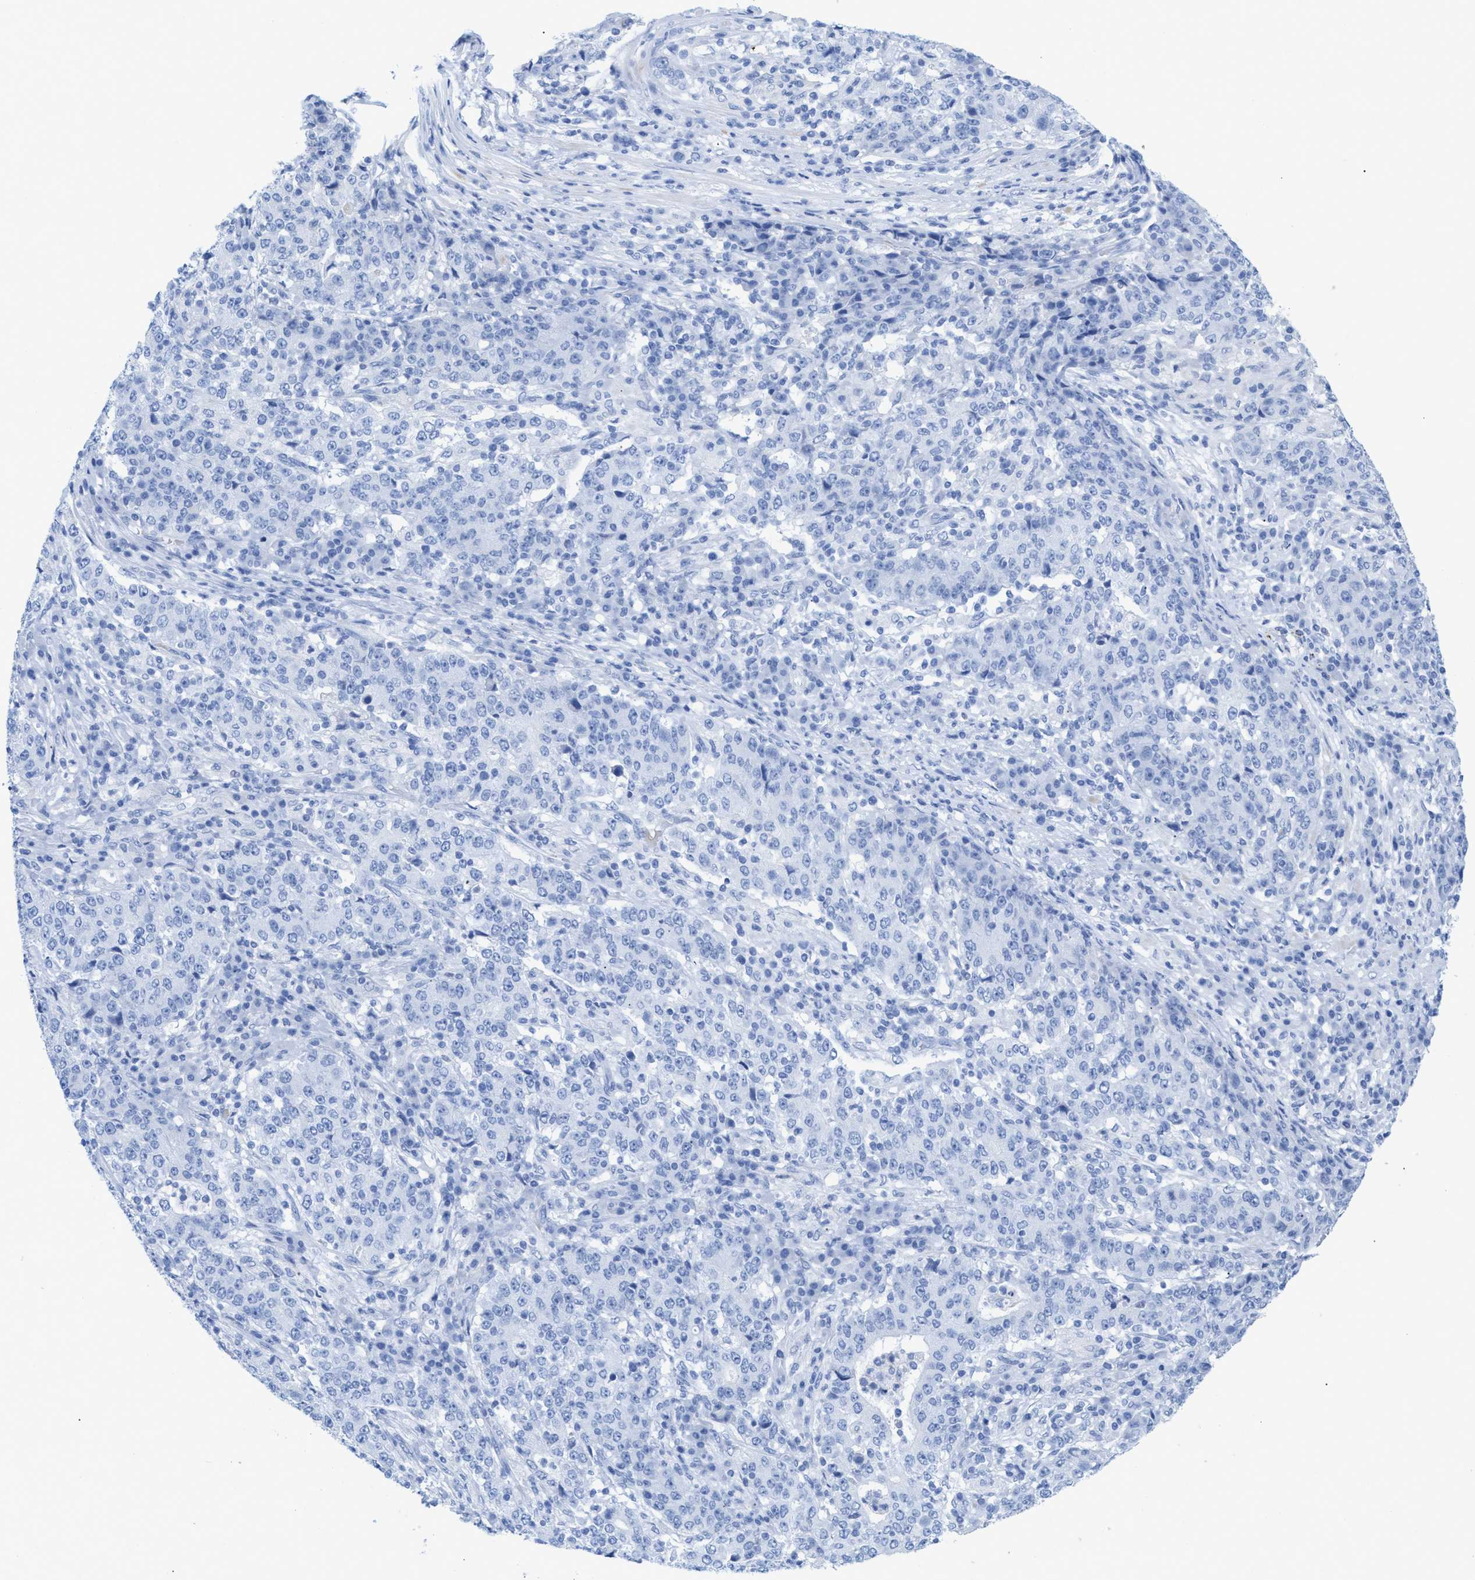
{"staining": {"intensity": "negative", "quantity": "none", "location": "none"}, "tissue": "stomach cancer", "cell_type": "Tumor cells", "image_type": "cancer", "snomed": [{"axis": "morphology", "description": "Adenocarcinoma, NOS"}, {"axis": "topography", "description": "Stomach"}], "caption": "Immunohistochemistry histopathology image of neoplastic tissue: human adenocarcinoma (stomach) stained with DAB exhibits no significant protein staining in tumor cells.", "gene": "ANKFN1", "patient": {"sex": "male", "age": 59}}